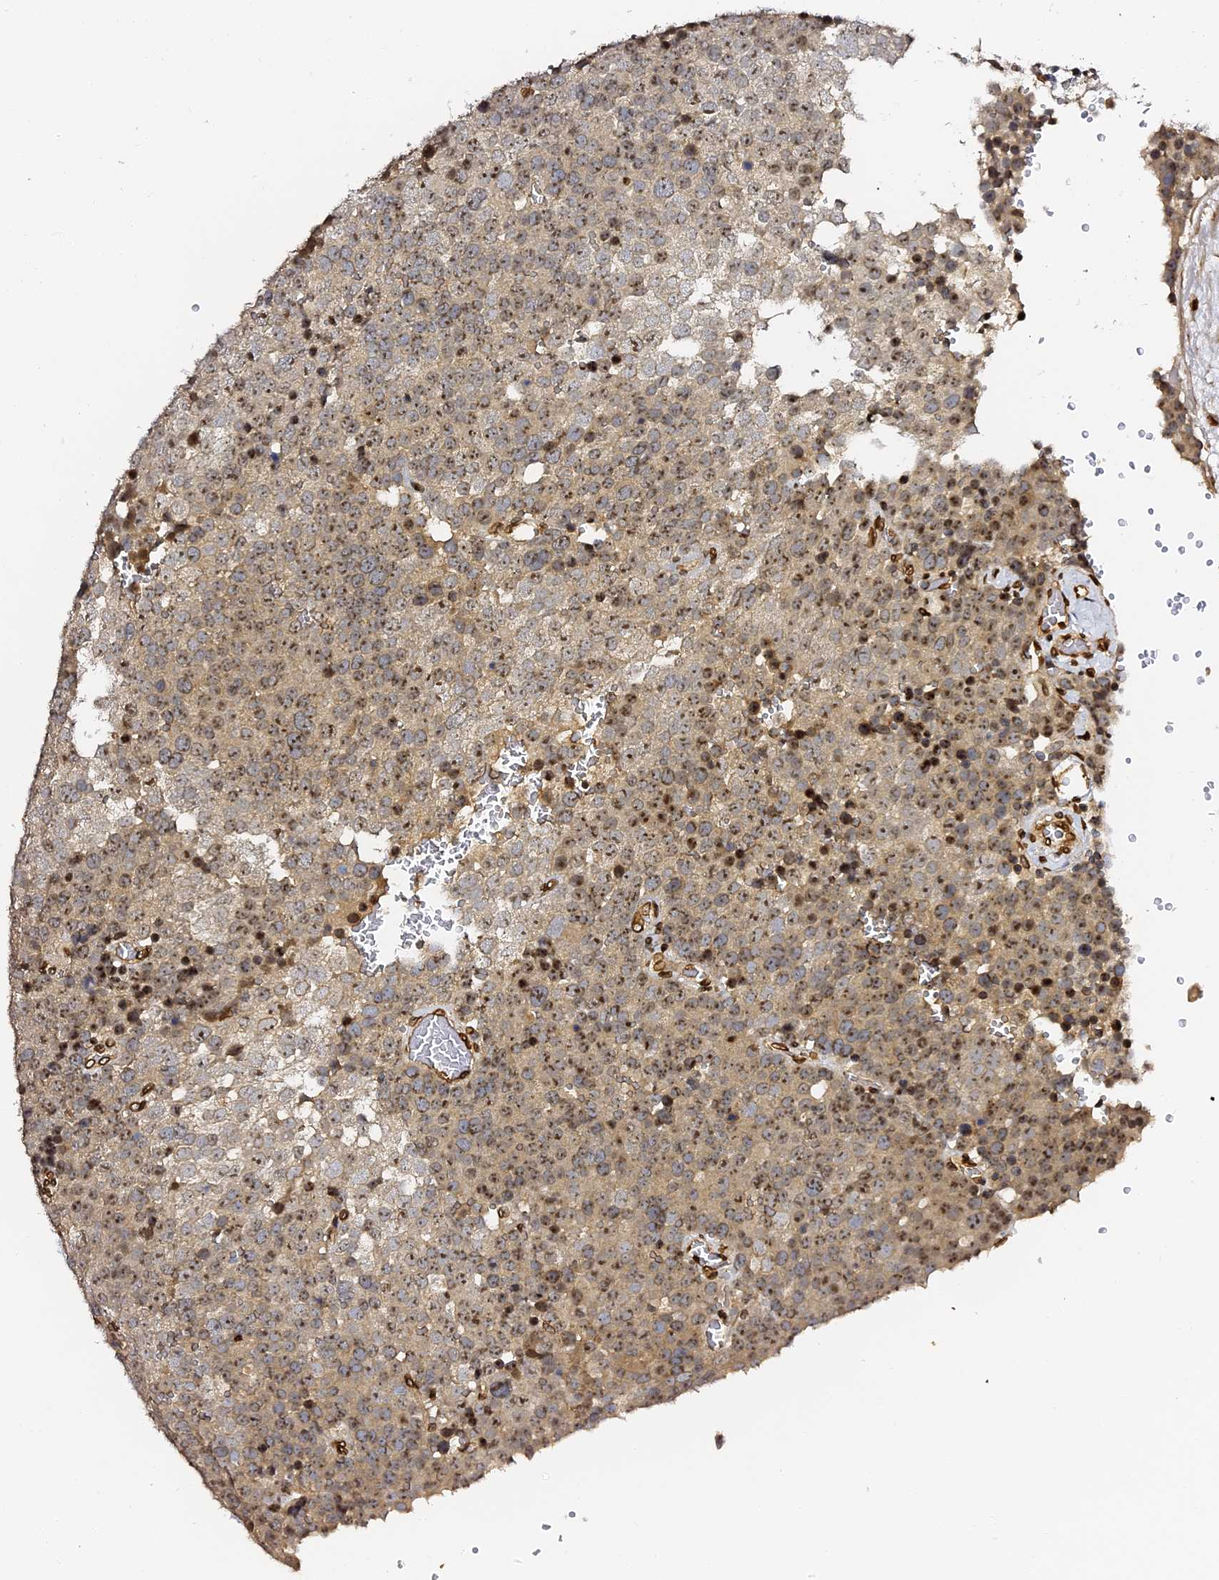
{"staining": {"intensity": "moderate", "quantity": ">75%", "location": "nuclear"}, "tissue": "testis cancer", "cell_type": "Tumor cells", "image_type": "cancer", "snomed": [{"axis": "morphology", "description": "Seminoma, NOS"}, {"axis": "topography", "description": "Testis"}], "caption": "Immunohistochemical staining of human testis cancer (seminoma) shows medium levels of moderate nuclear protein positivity in about >75% of tumor cells. The staining is performed using DAB brown chromogen to label protein expression. The nuclei are counter-stained blue using hematoxylin.", "gene": "ANAPC5", "patient": {"sex": "male", "age": 71}}